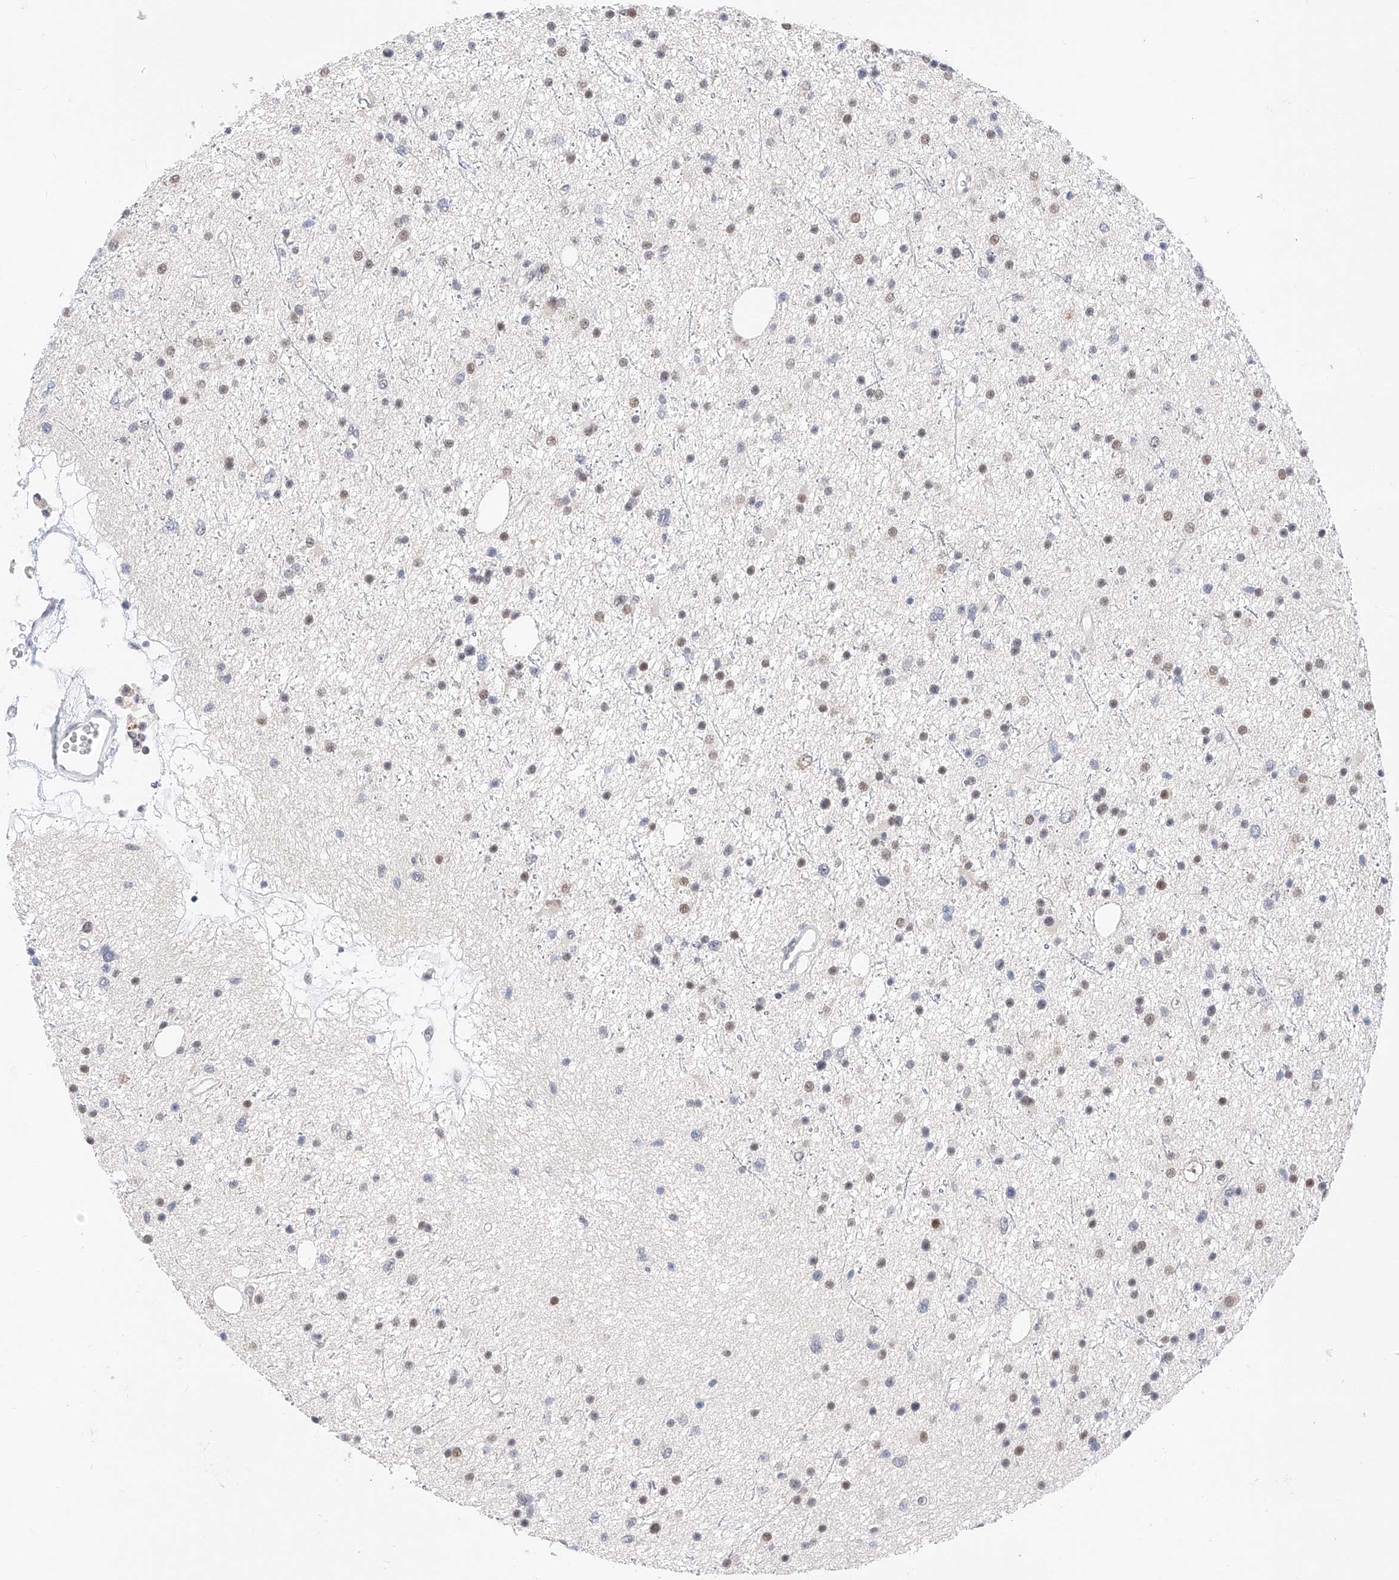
{"staining": {"intensity": "moderate", "quantity": "<25%", "location": "nuclear"}, "tissue": "glioma", "cell_type": "Tumor cells", "image_type": "cancer", "snomed": [{"axis": "morphology", "description": "Glioma, malignant, Low grade"}, {"axis": "topography", "description": "Cerebral cortex"}], "caption": "The immunohistochemical stain shows moderate nuclear positivity in tumor cells of malignant low-grade glioma tissue. (DAB = brown stain, brightfield microscopy at high magnification).", "gene": "KCNJ1", "patient": {"sex": "female", "age": 39}}